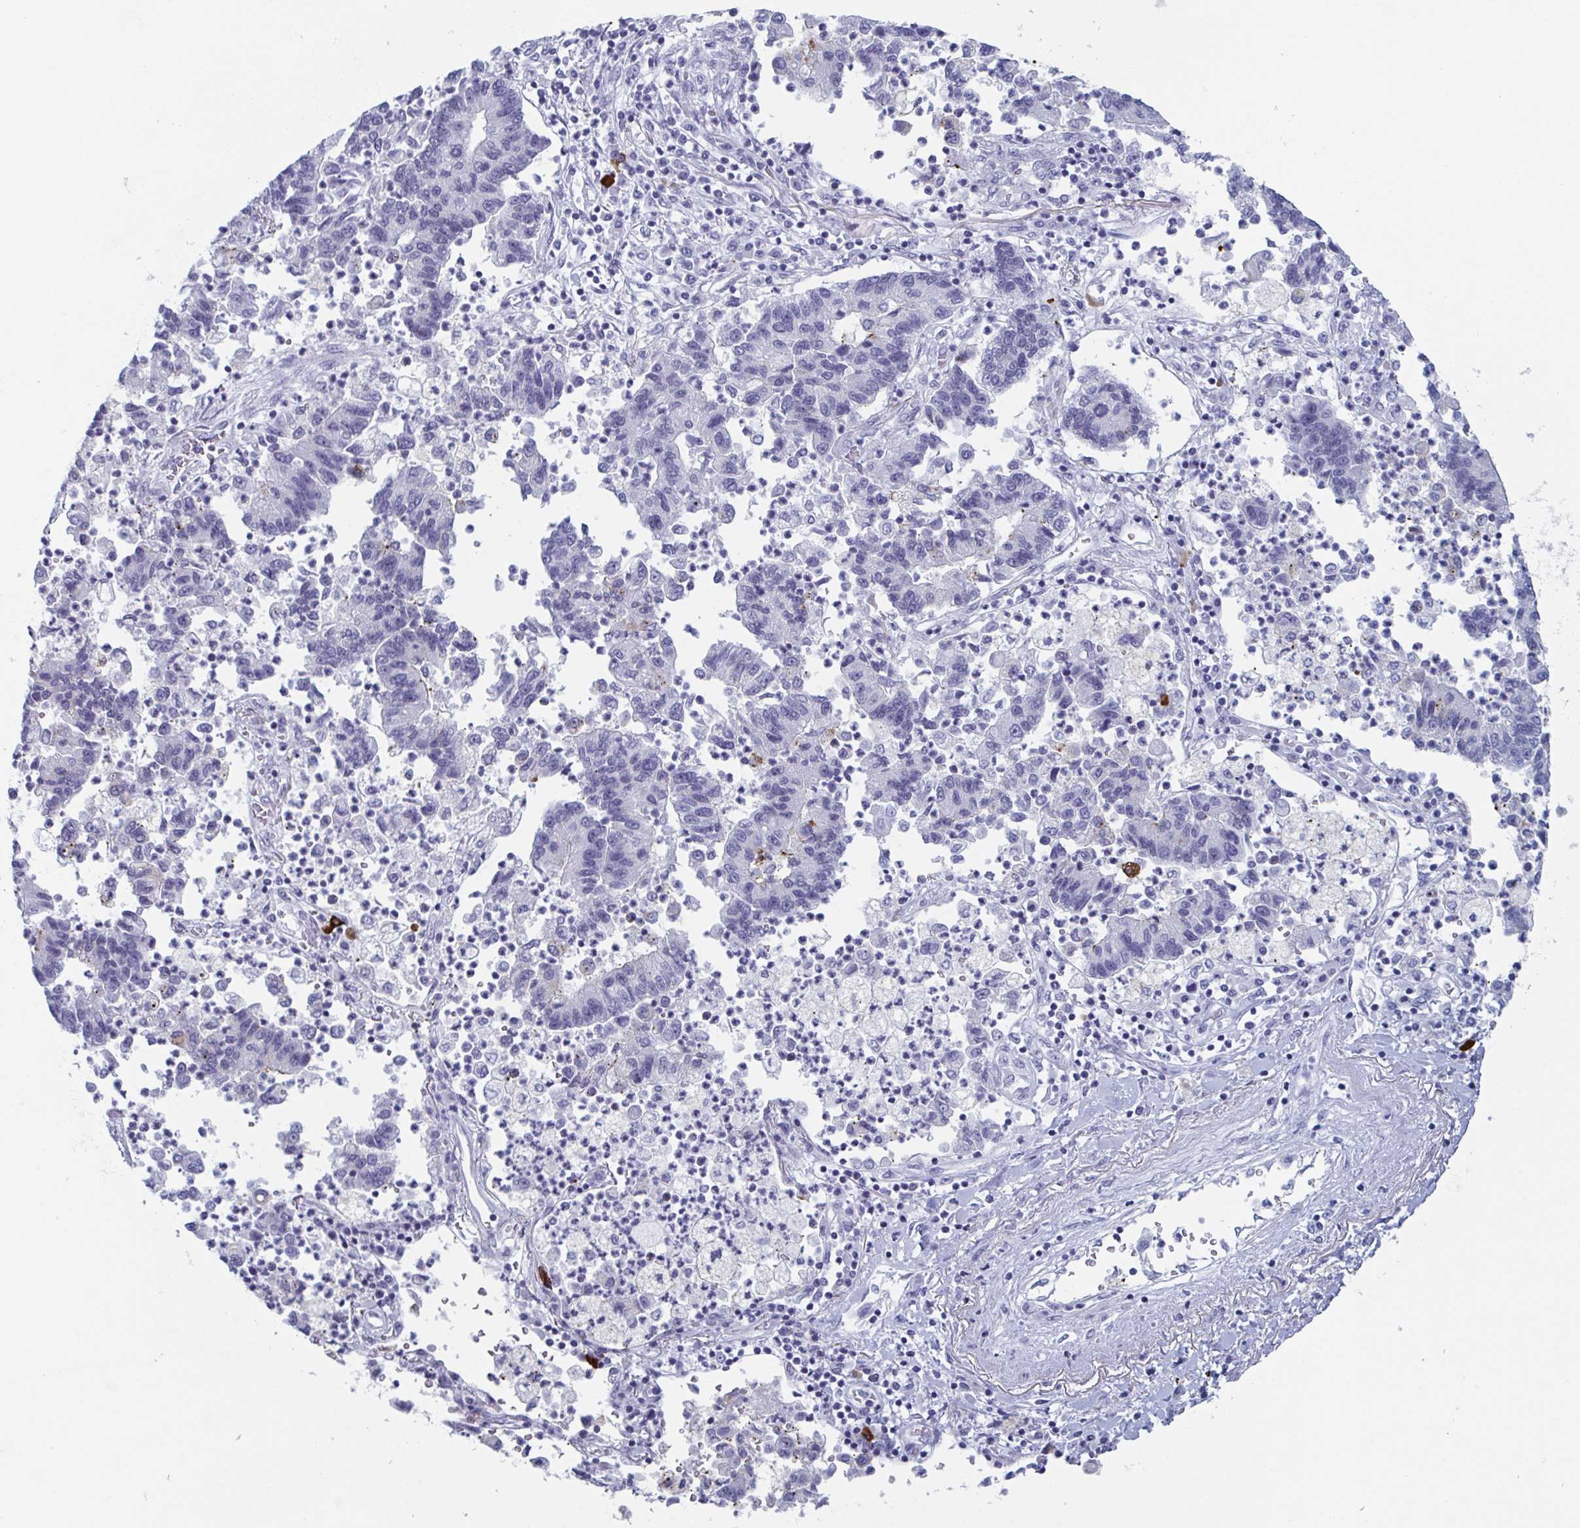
{"staining": {"intensity": "negative", "quantity": "none", "location": "none"}, "tissue": "lung cancer", "cell_type": "Tumor cells", "image_type": "cancer", "snomed": [{"axis": "morphology", "description": "Adenocarcinoma, NOS"}, {"axis": "topography", "description": "Lung"}], "caption": "DAB immunohistochemical staining of human lung cancer (adenocarcinoma) demonstrates no significant positivity in tumor cells.", "gene": "ZFP64", "patient": {"sex": "female", "age": 57}}